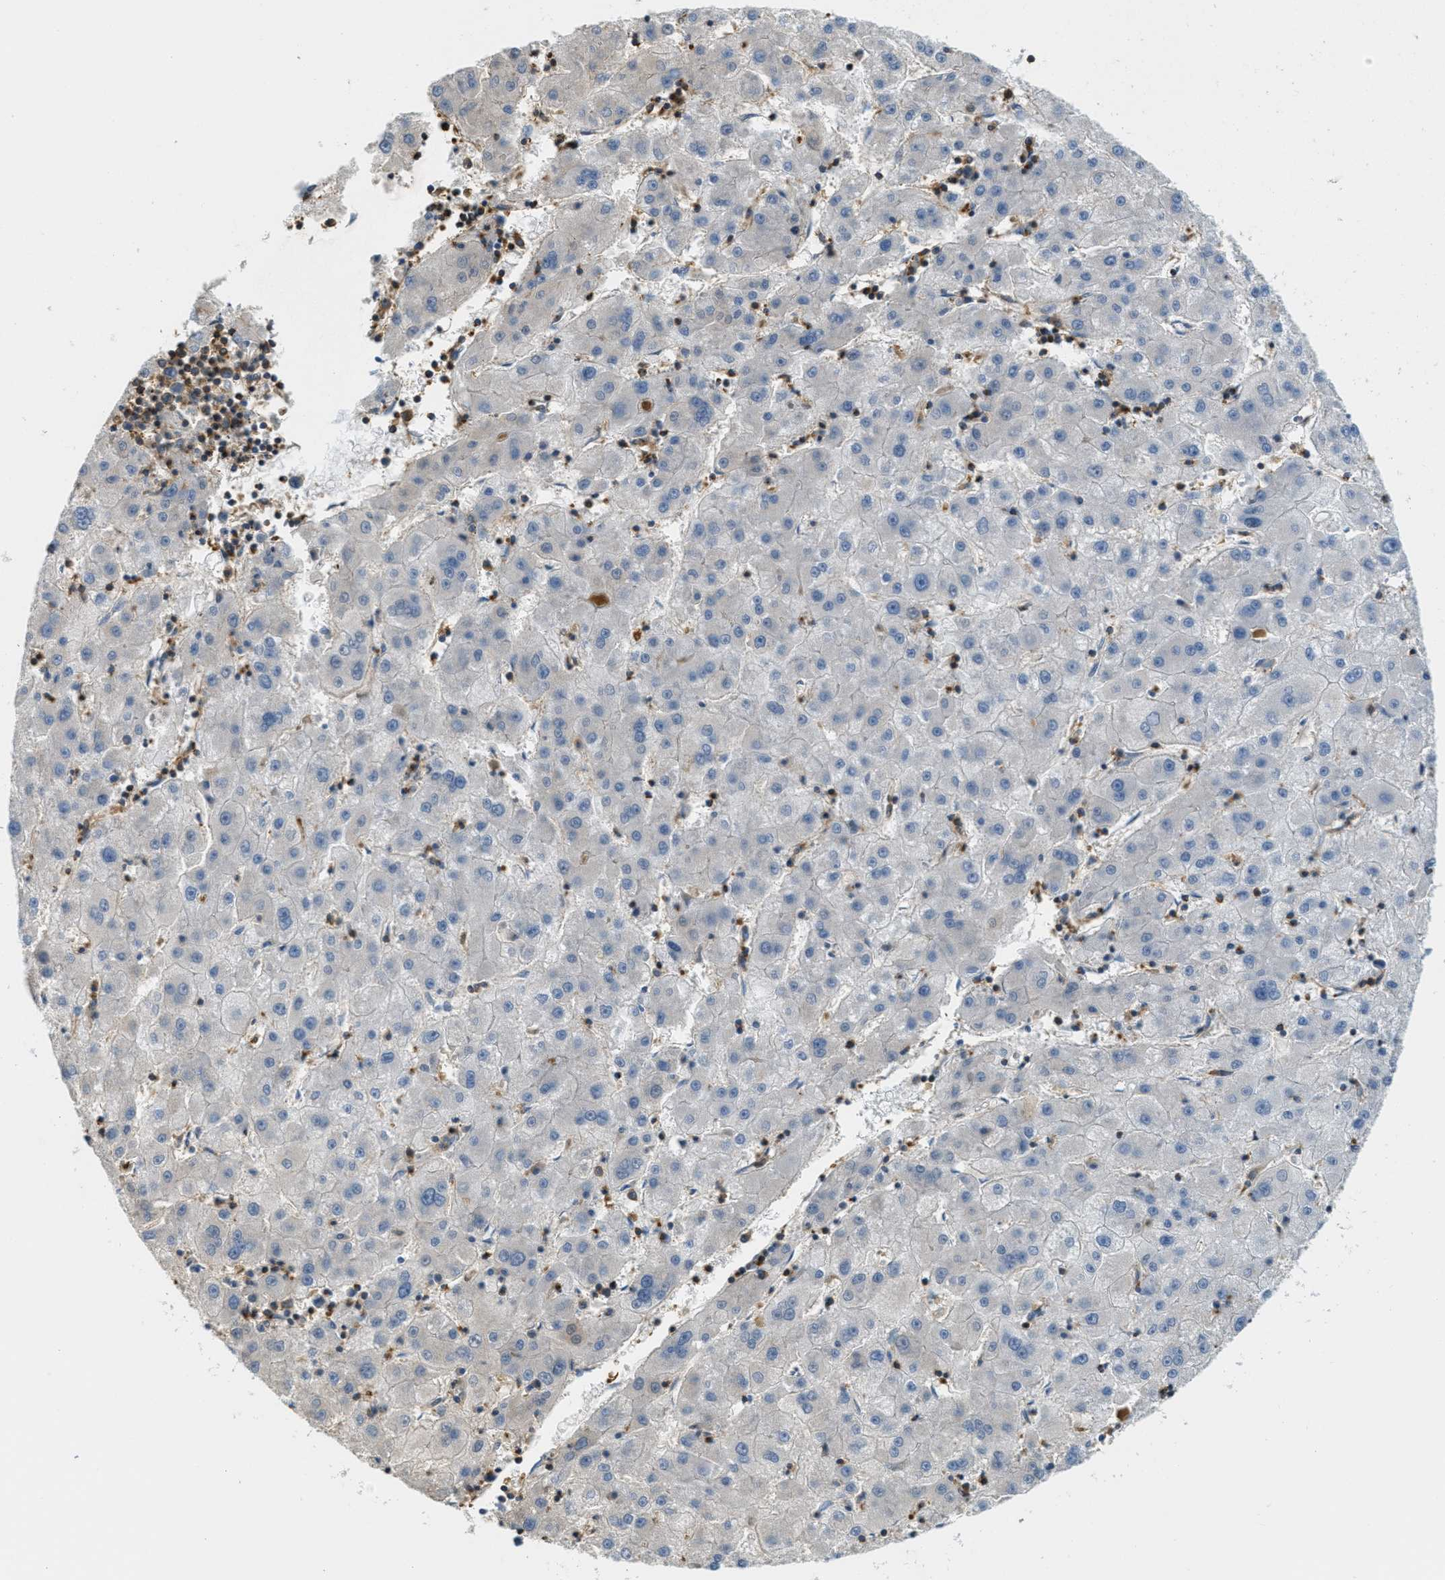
{"staining": {"intensity": "negative", "quantity": "none", "location": "none"}, "tissue": "liver cancer", "cell_type": "Tumor cells", "image_type": "cancer", "snomed": [{"axis": "morphology", "description": "Carcinoma, Hepatocellular, NOS"}, {"axis": "topography", "description": "Liver"}], "caption": "Human liver cancer stained for a protein using IHC exhibits no positivity in tumor cells.", "gene": "GRIK2", "patient": {"sex": "male", "age": 72}}